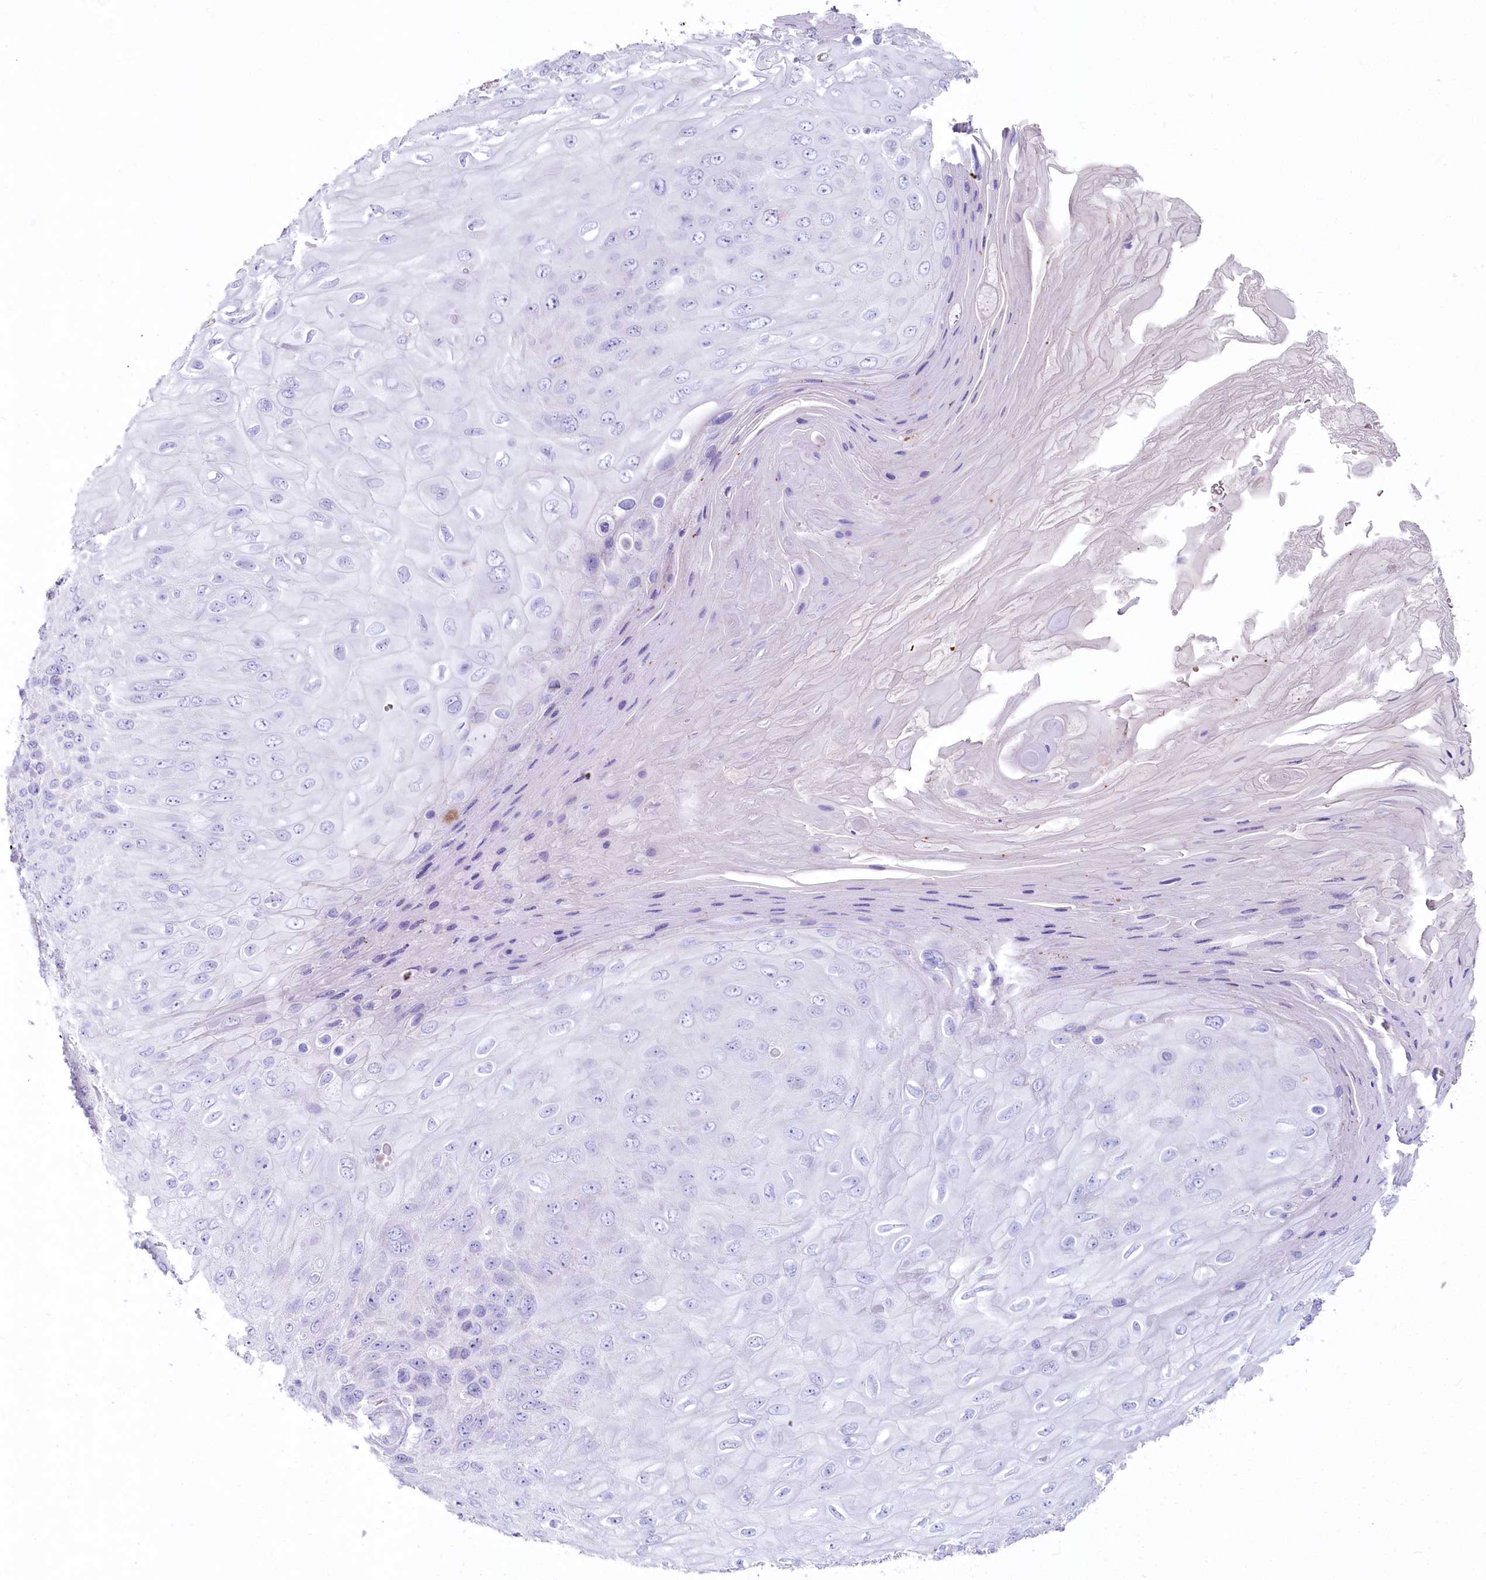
{"staining": {"intensity": "negative", "quantity": "none", "location": "none"}, "tissue": "skin cancer", "cell_type": "Tumor cells", "image_type": "cancer", "snomed": [{"axis": "morphology", "description": "Squamous cell carcinoma, NOS"}, {"axis": "topography", "description": "Skin"}], "caption": "Tumor cells show no significant protein positivity in skin cancer (squamous cell carcinoma).", "gene": "IFIT5", "patient": {"sex": "female", "age": 88}}